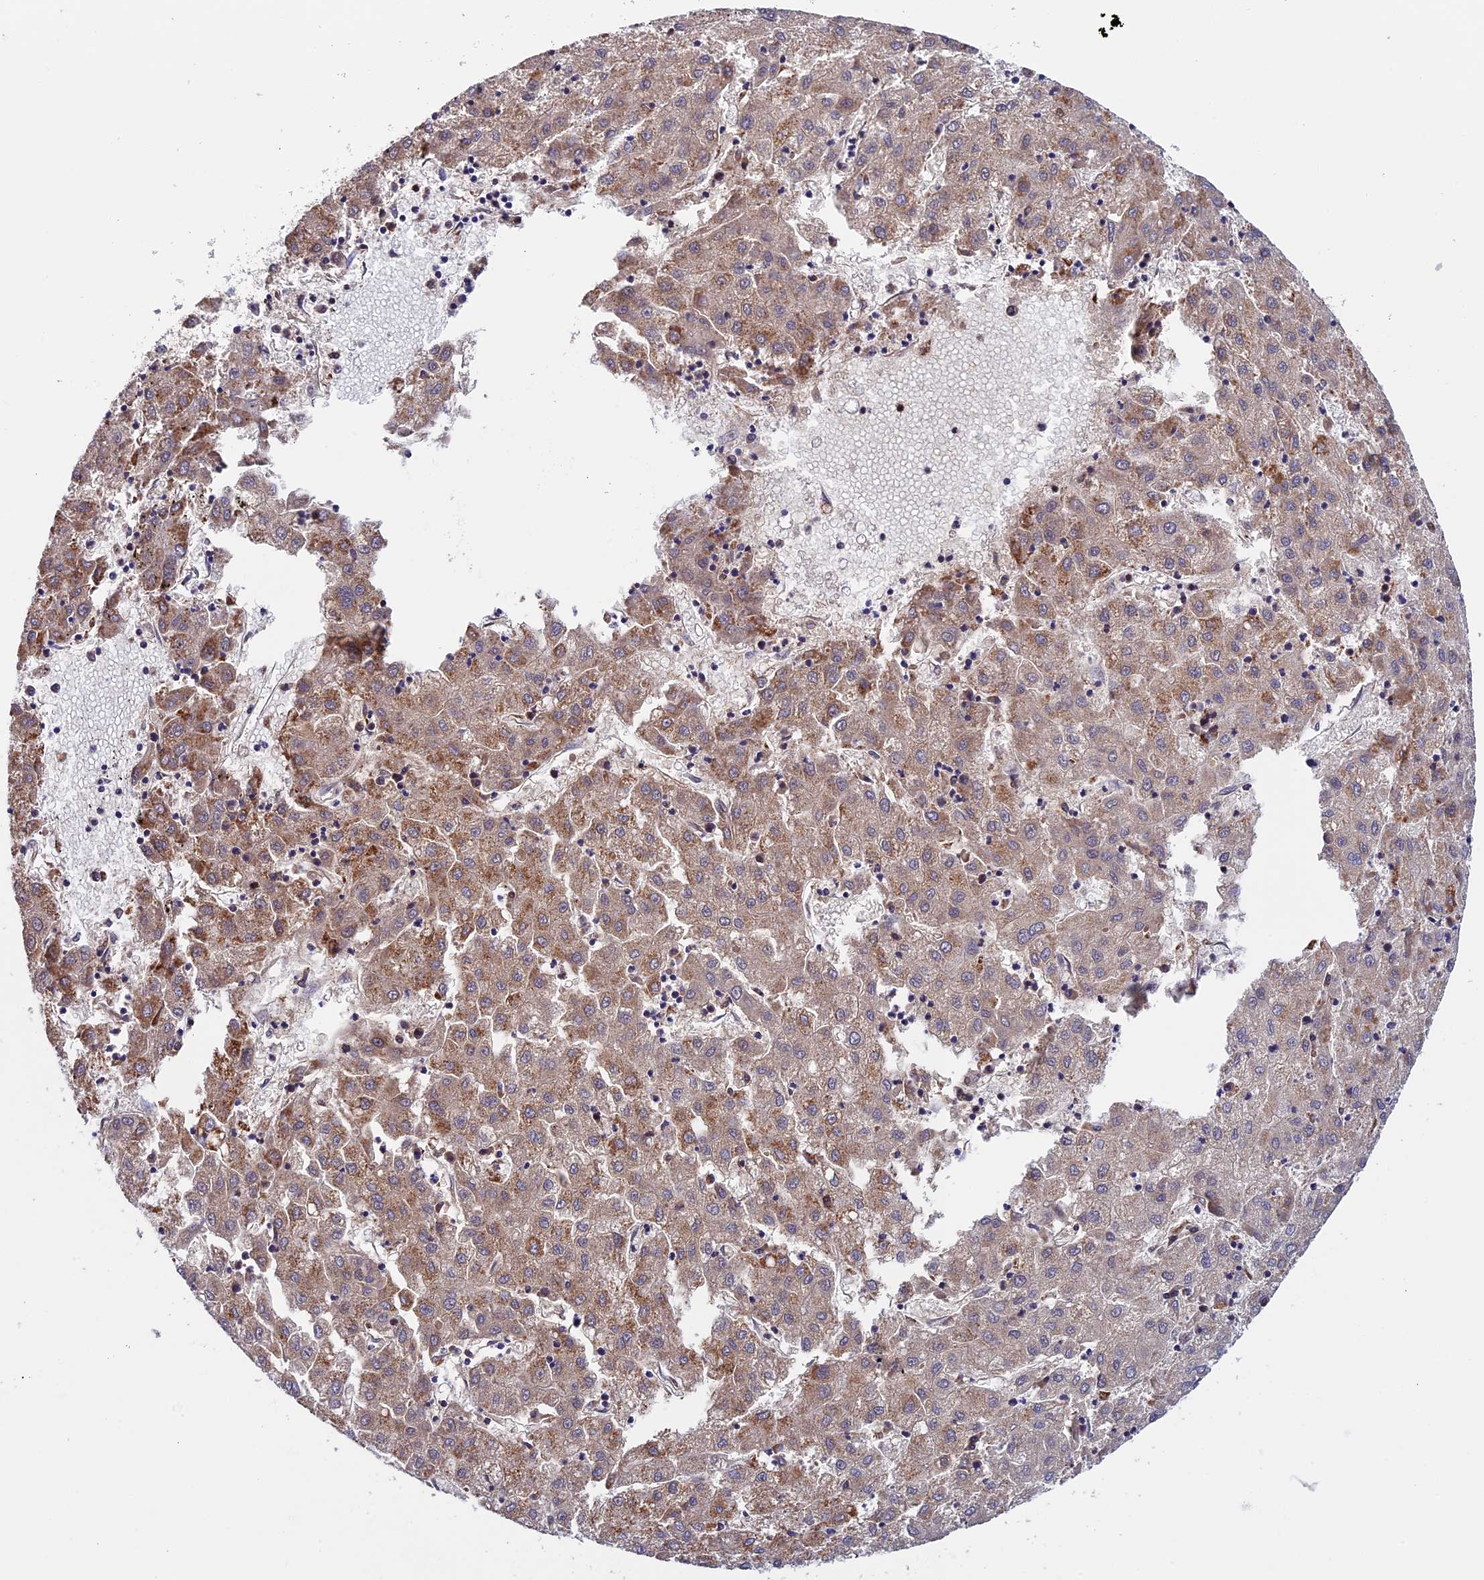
{"staining": {"intensity": "moderate", "quantity": ">75%", "location": "cytoplasmic/membranous"}, "tissue": "liver cancer", "cell_type": "Tumor cells", "image_type": "cancer", "snomed": [{"axis": "morphology", "description": "Carcinoma, Hepatocellular, NOS"}, {"axis": "topography", "description": "Liver"}], "caption": "This is an image of IHC staining of liver cancer, which shows moderate expression in the cytoplasmic/membranous of tumor cells.", "gene": "SLC9A5", "patient": {"sex": "male", "age": 72}}